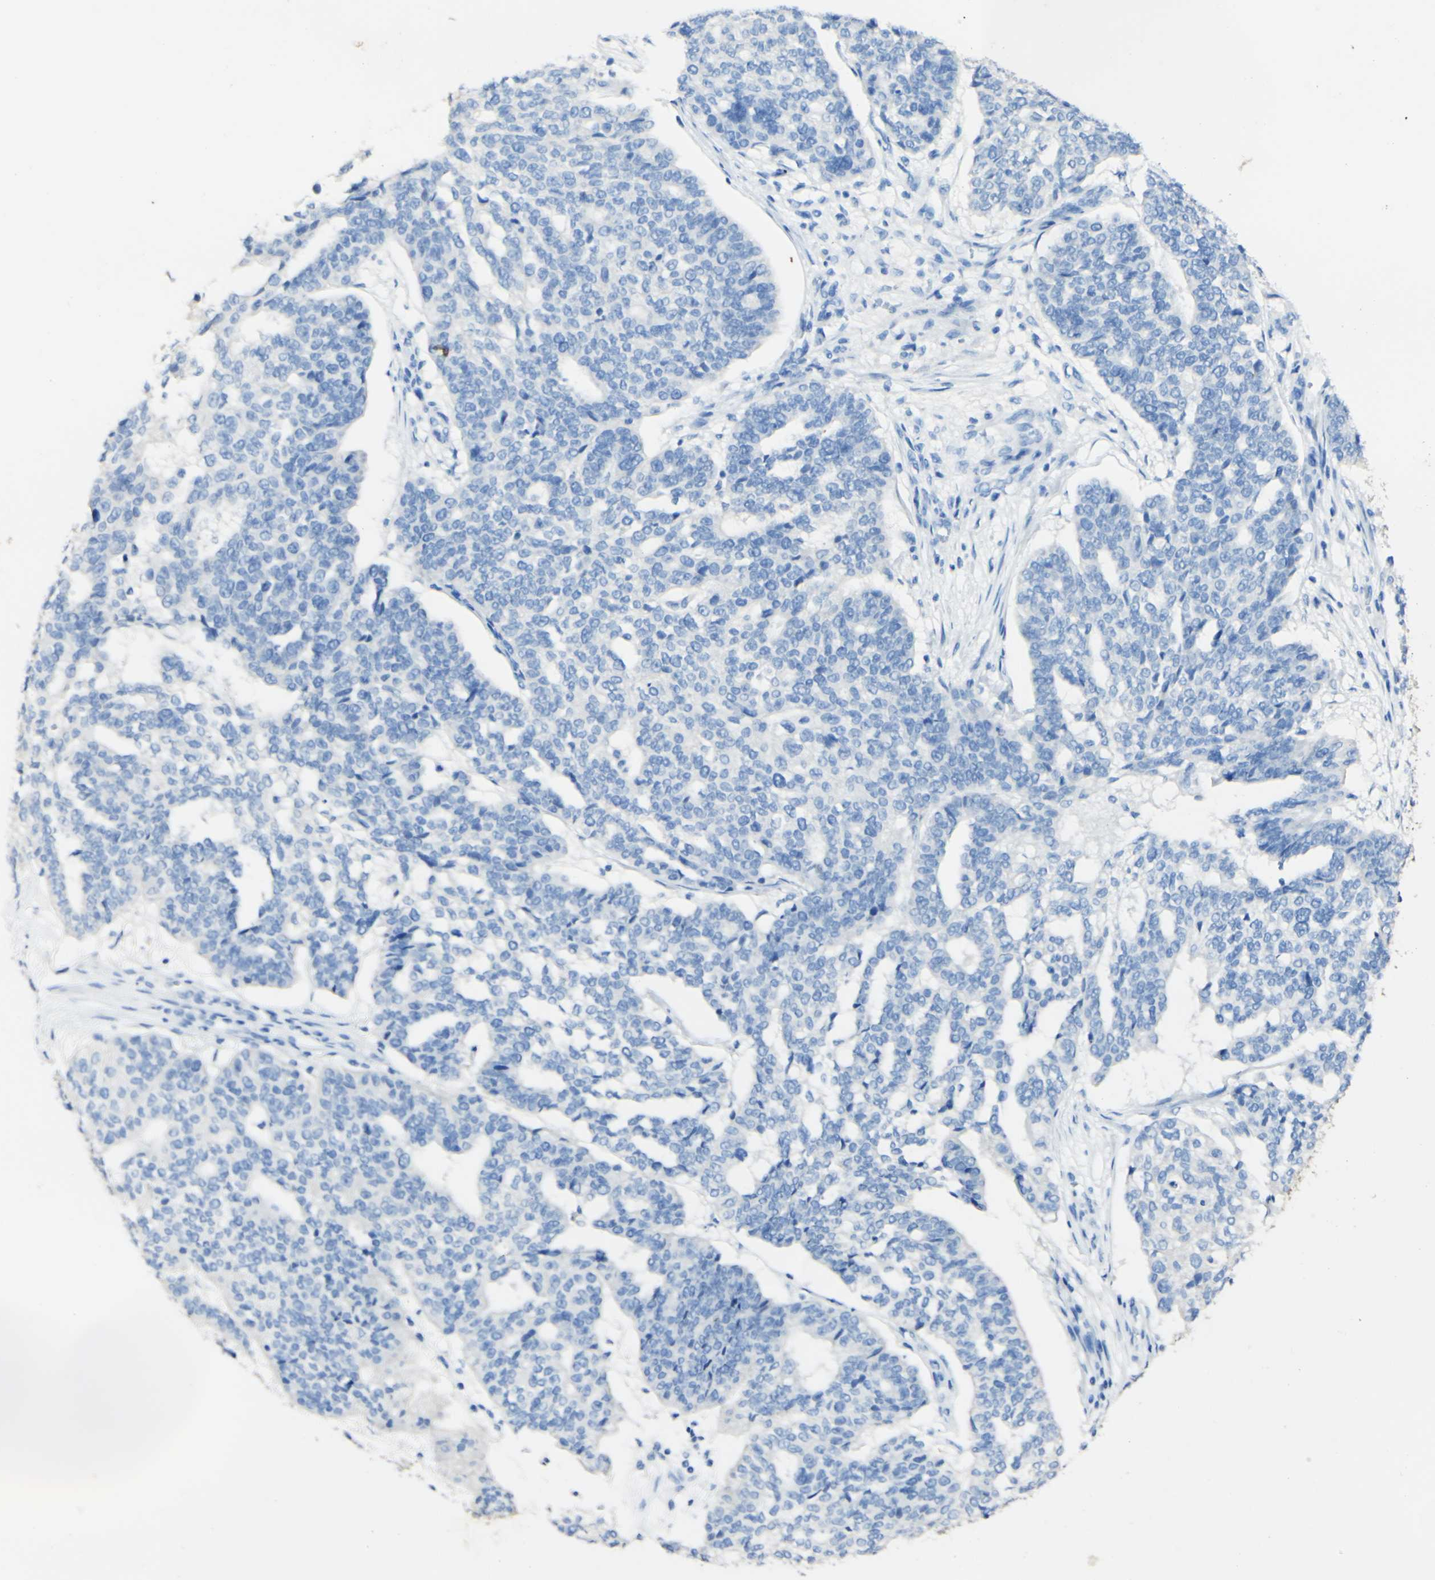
{"staining": {"intensity": "negative", "quantity": "none", "location": "none"}, "tissue": "ovarian cancer", "cell_type": "Tumor cells", "image_type": "cancer", "snomed": [{"axis": "morphology", "description": "Cystadenocarcinoma, serous, NOS"}, {"axis": "topography", "description": "Ovary"}], "caption": "Immunohistochemistry micrograph of neoplastic tissue: ovarian serous cystadenocarcinoma stained with DAB demonstrates no significant protein expression in tumor cells.", "gene": "PIGR", "patient": {"sex": "female", "age": 59}}